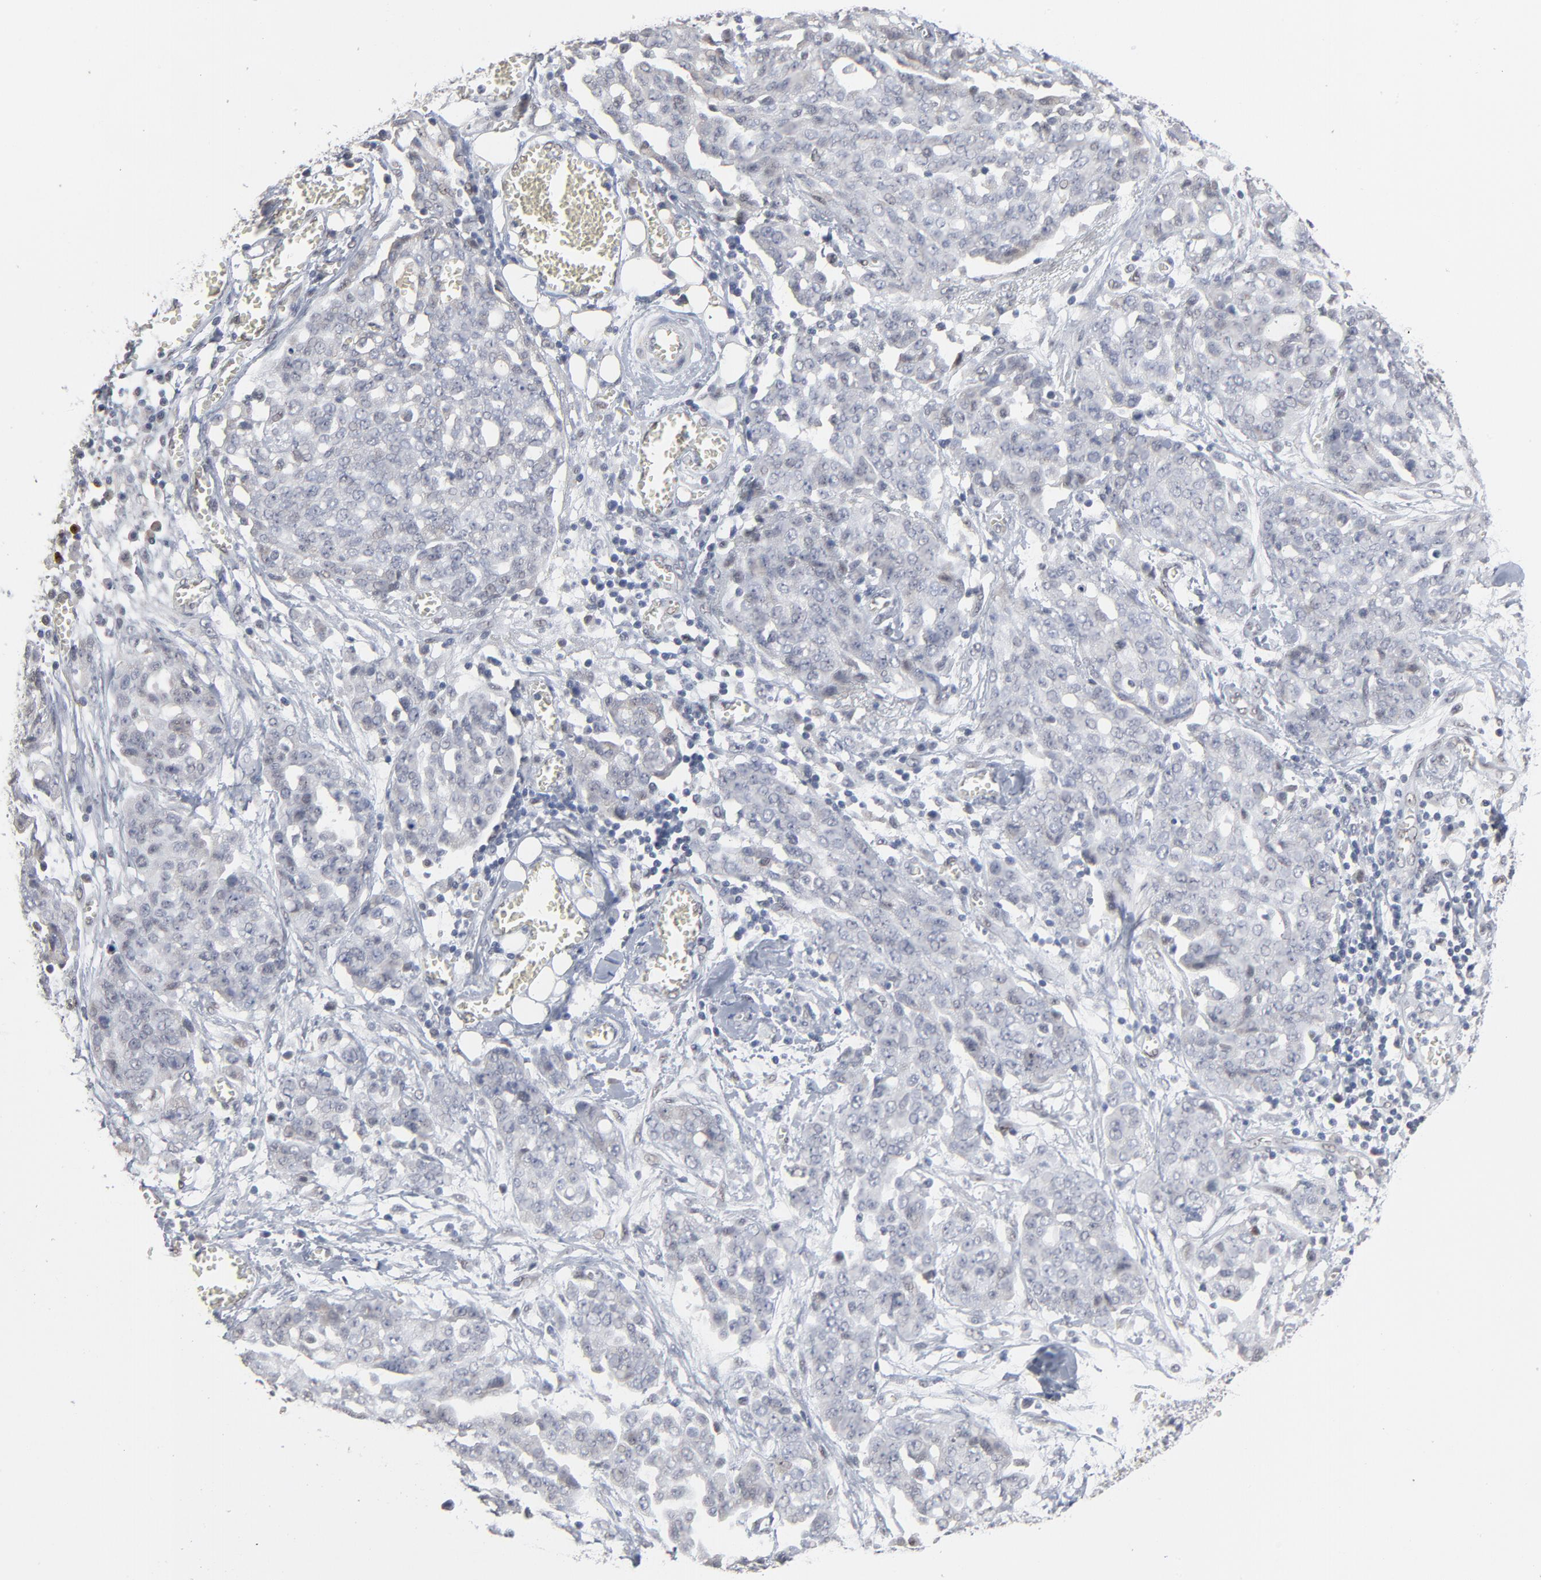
{"staining": {"intensity": "negative", "quantity": "none", "location": "none"}, "tissue": "ovarian cancer", "cell_type": "Tumor cells", "image_type": "cancer", "snomed": [{"axis": "morphology", "description": "Cystadenocarcinoma, serous, NOS"}, {"axis": "topography", "description": "Soft tissue"}, {"axis": "topography", "description": "Ovary"}], "caption": "The micrograph reveals no significant staining in tumor cells of ovarian cancer. The staining is performed using DAB (3,3'-diaminobenzidine) brown chromogen with nuclei counter-stained in using hematoxylin.", "gene": "ATF7", "patient": {"sex": "female", "age": 57}}